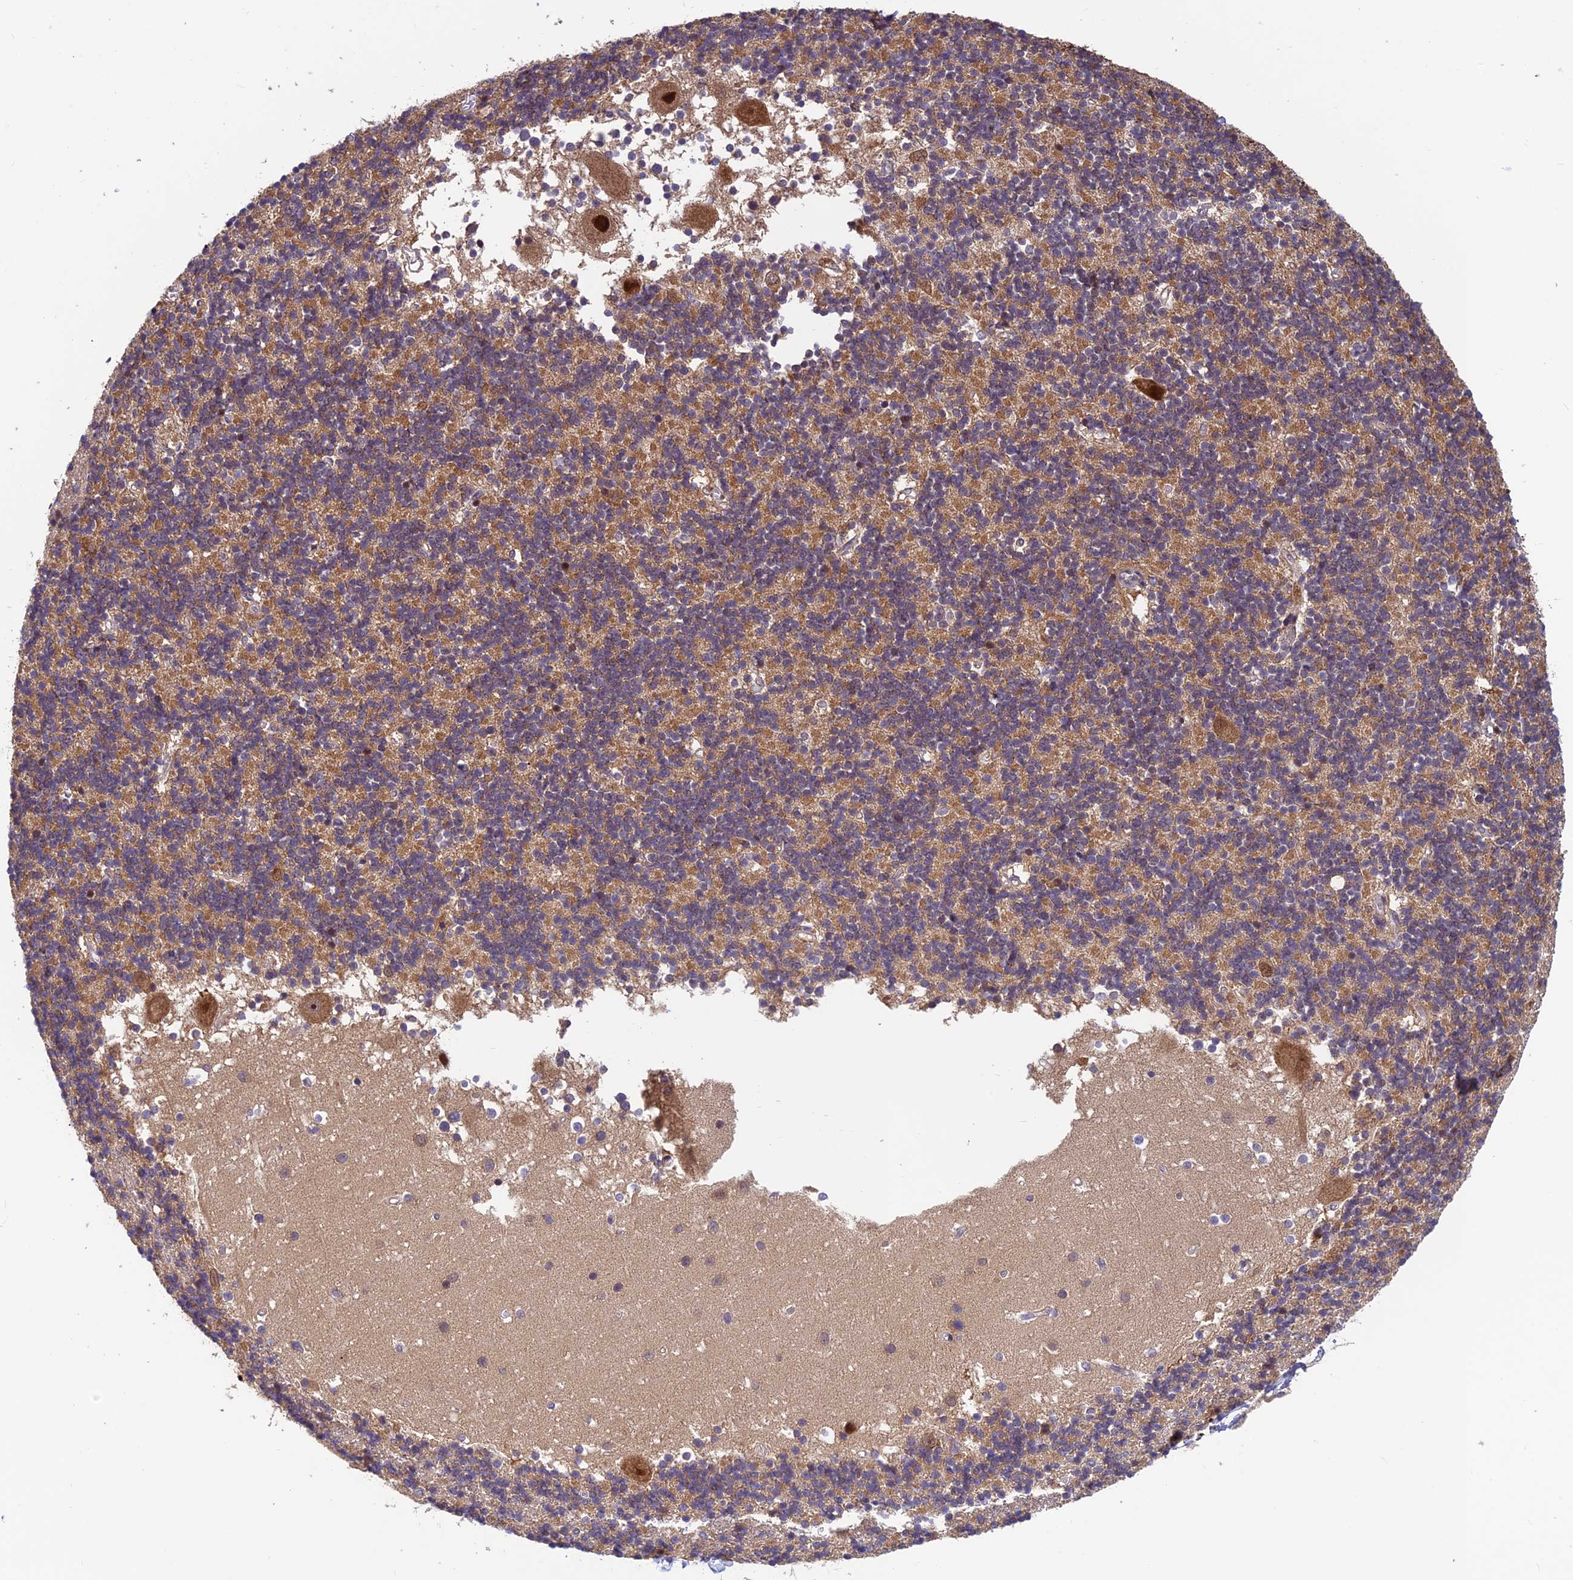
{"staining": {"intensity": "moderate", "quantity": ">75%", "location": "cytoplasmic/membranous"}, "tissue": "cerebellum", "cell_type": "Cells in granular layer", "image_type": "normal", "snomed": [{"axis": "morphology", "description": "Normal tissue, NOS"}, {"axis": "topography", "description": "Cerebellum"}], "caption": "About >75% of cells in granular layer in benign cerebellum show moderate cytoplasmic/membranous protein positivity as visualized by brown immunohistochemical staining.", "gene": "CCDC15", "patient": {"sex": "male", "age": 54}}